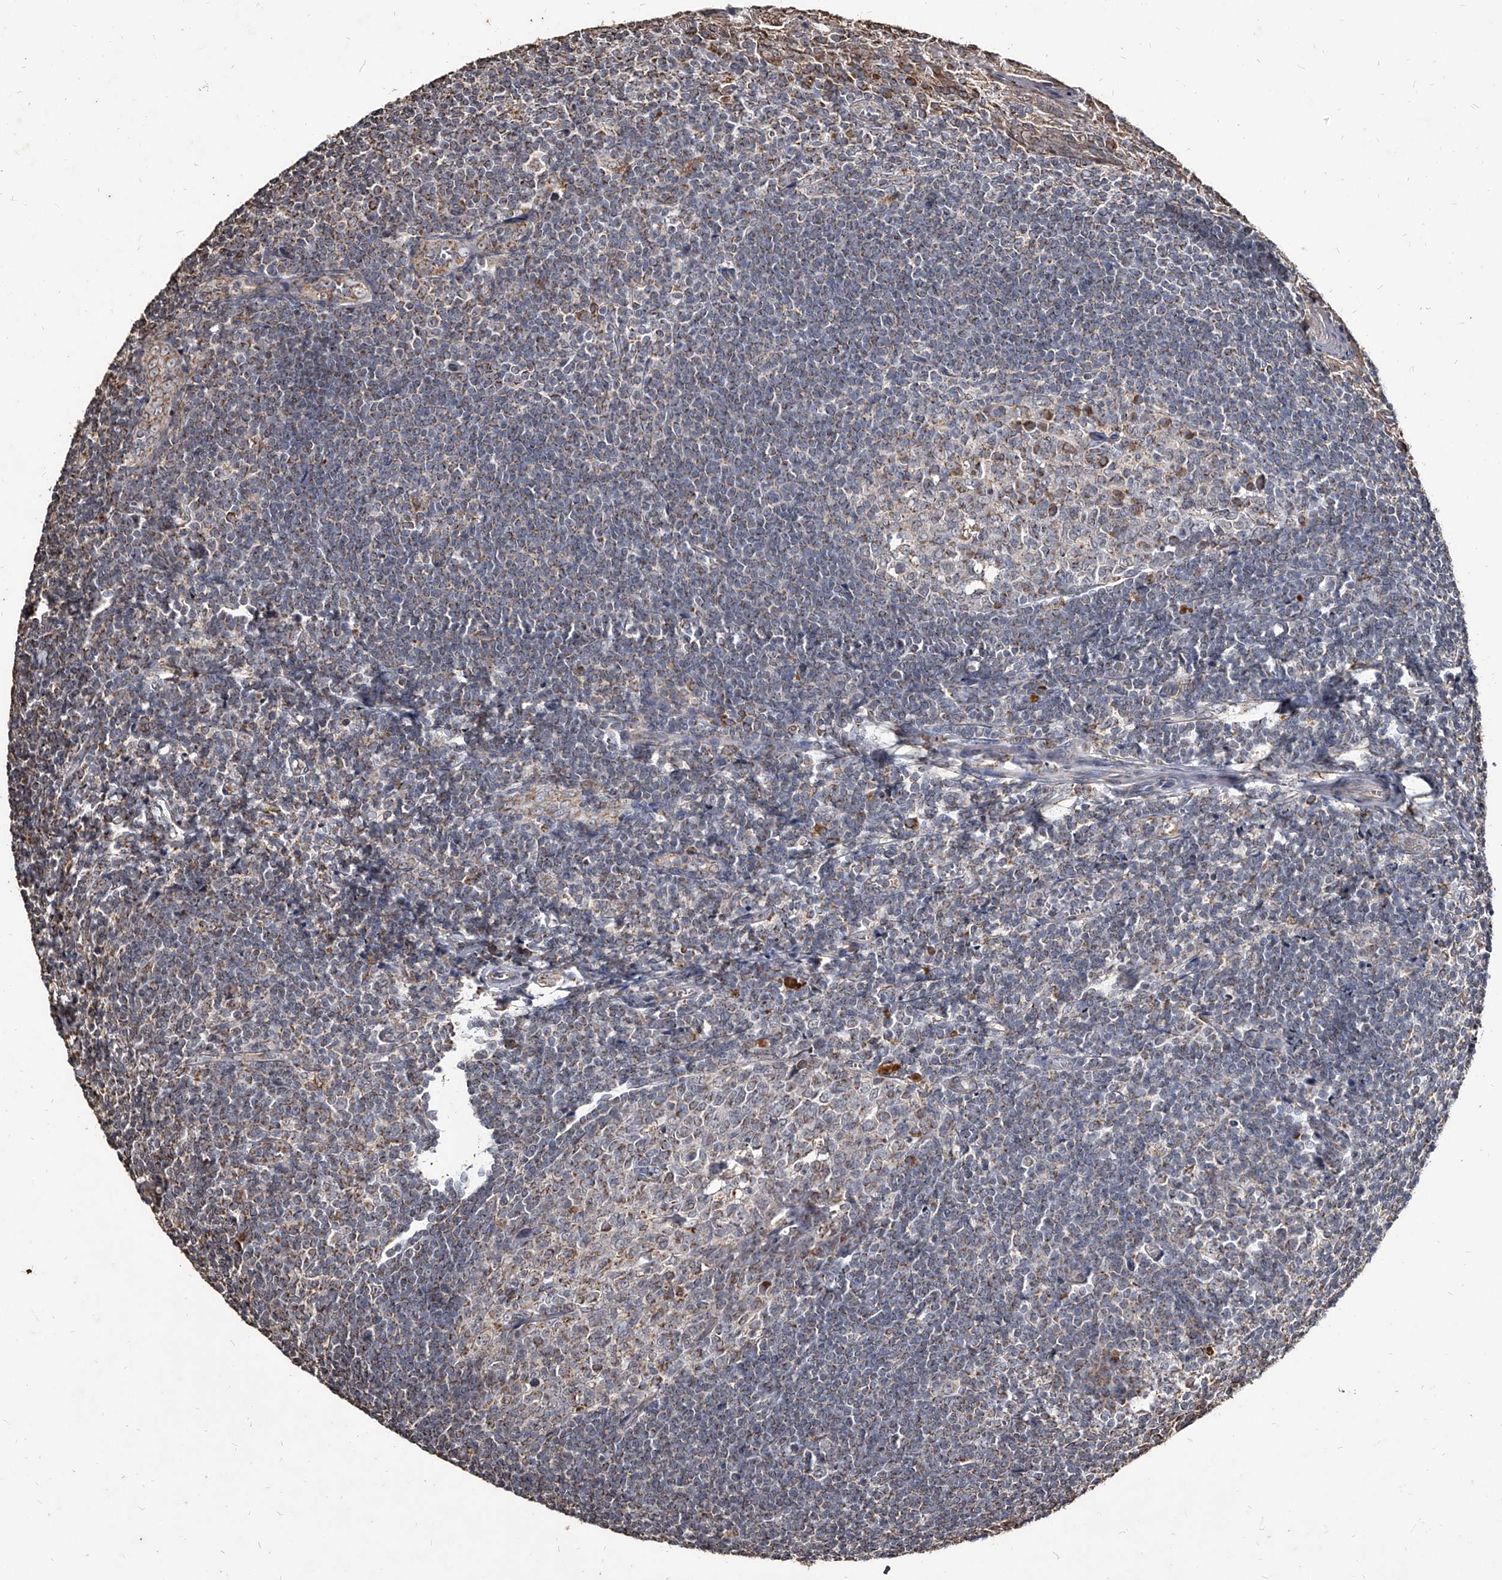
{"staining": {"intensity": "moderate", "quantity": "25%-75%", "location": "cytoplasmic/membranous"}, "tissue": "tonsil", "cell_type": "Germinal center cells", "image_type": "normal", "snomed": [{"axis": "morphology", "description": "Normal tissue, NOS"}, {"axis": "topography", "description": "Tonsil"}], "caption": "Immunohistochemistry micrograph of benign tonsil stained for a protein (brown), which exhibits medium levels of moderate cytoplasmic/membranous positivity in approximately 25%-75% of germinal center cells.", "gene": "GPR183", "patient": {"sex": "male", "age": 27}}